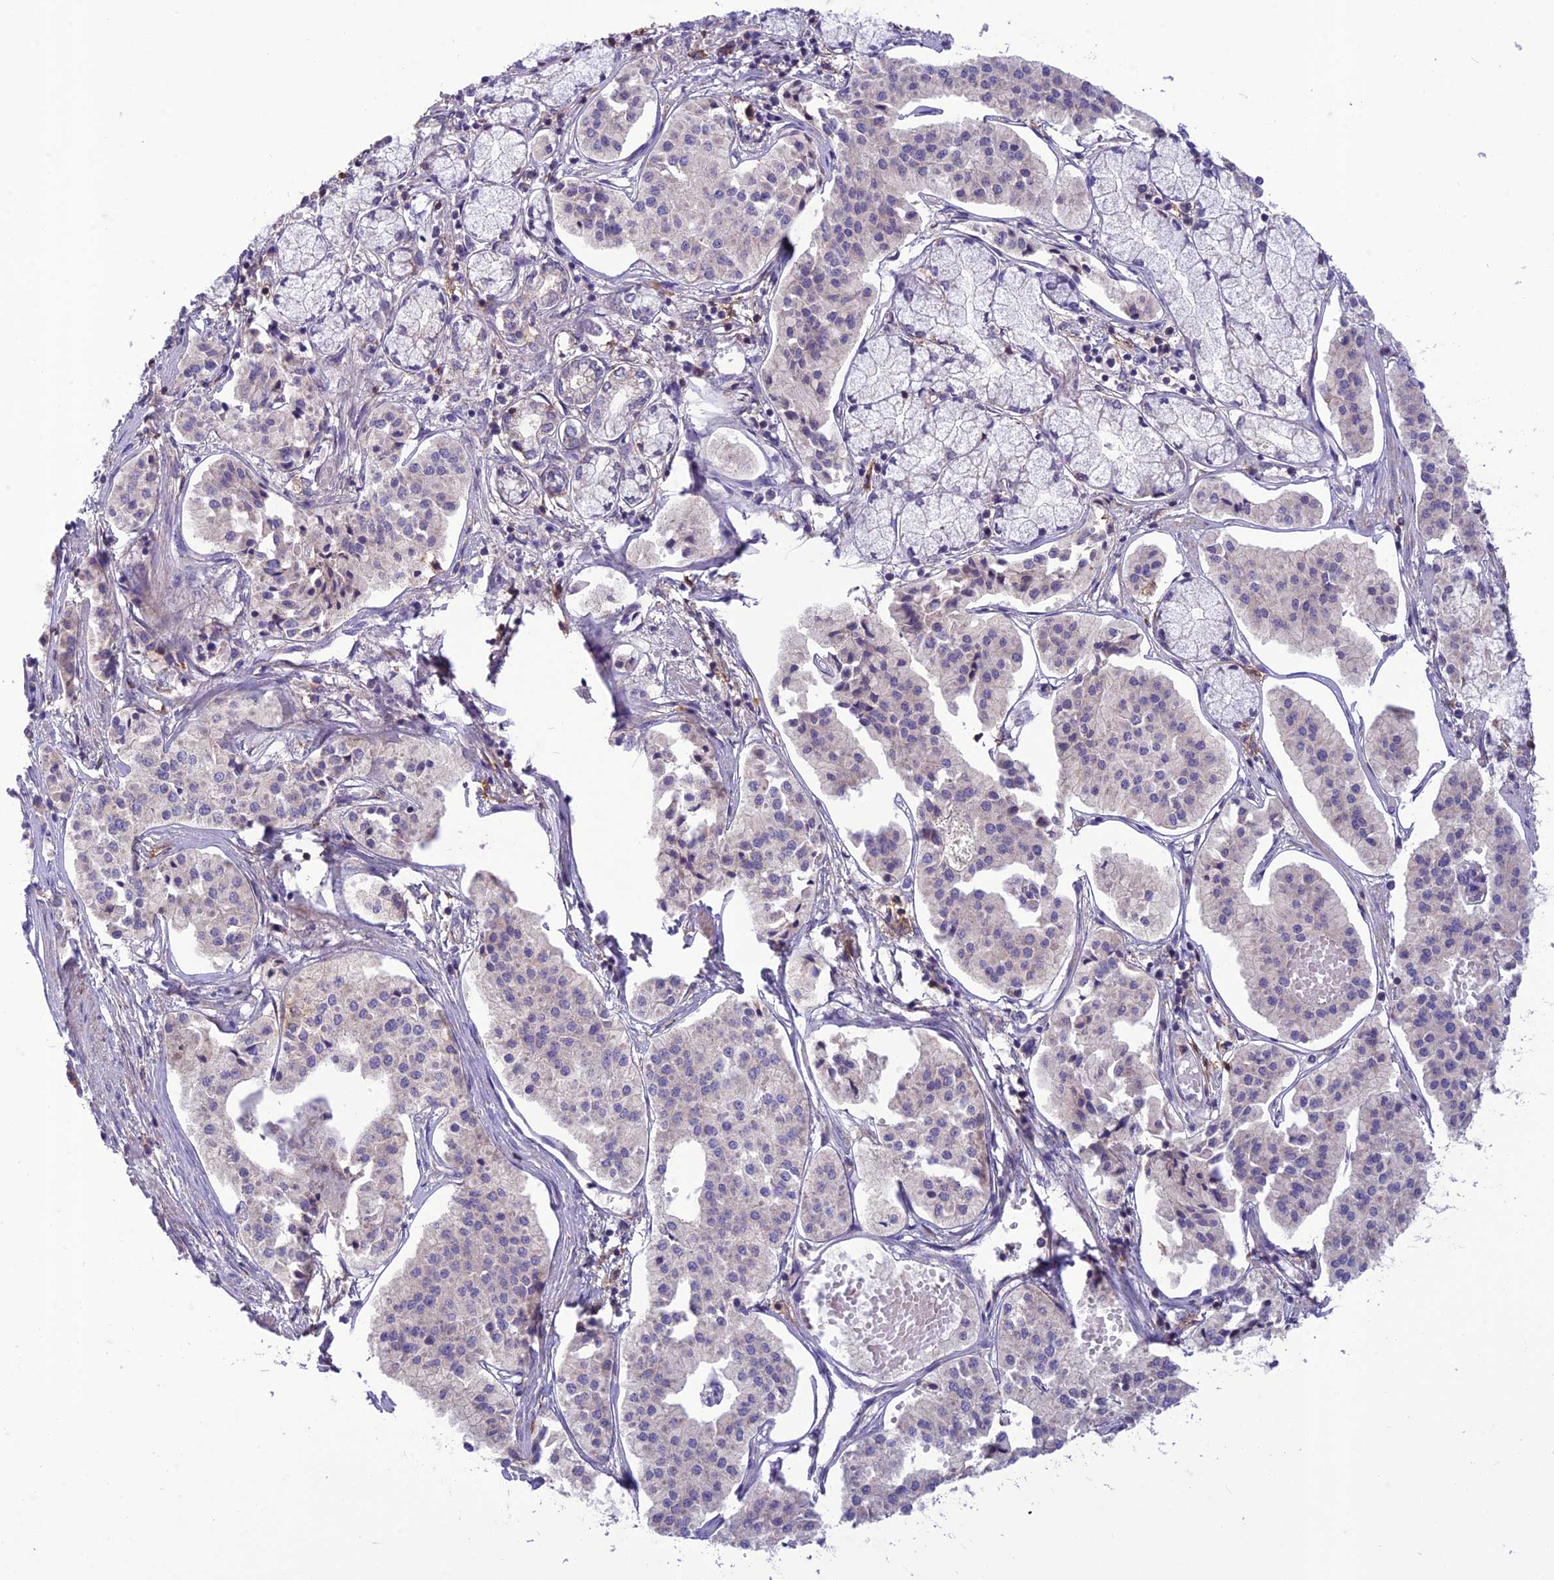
{"staining": {"intensity": "negative", "quantity": "none", "location": "none"}, "tissue": "pancreatic cancer", "cell_type": "Tumor cells", "image_type": "cancer", "snomed": [{"axis": "morphology", "description": "Adenocarcinoma, NOS"}, {"axis": "topography", "description": "Pancreas"}], "caption": "Tumor cells are negative for protein expression in human pancreatic cancer (adenocarcinoma). (Brightfield microscopy of DAB immunohistochemistry at high magnification).", "gene": "ITGAE", "patient": {"sex": "female", "age": 50}}